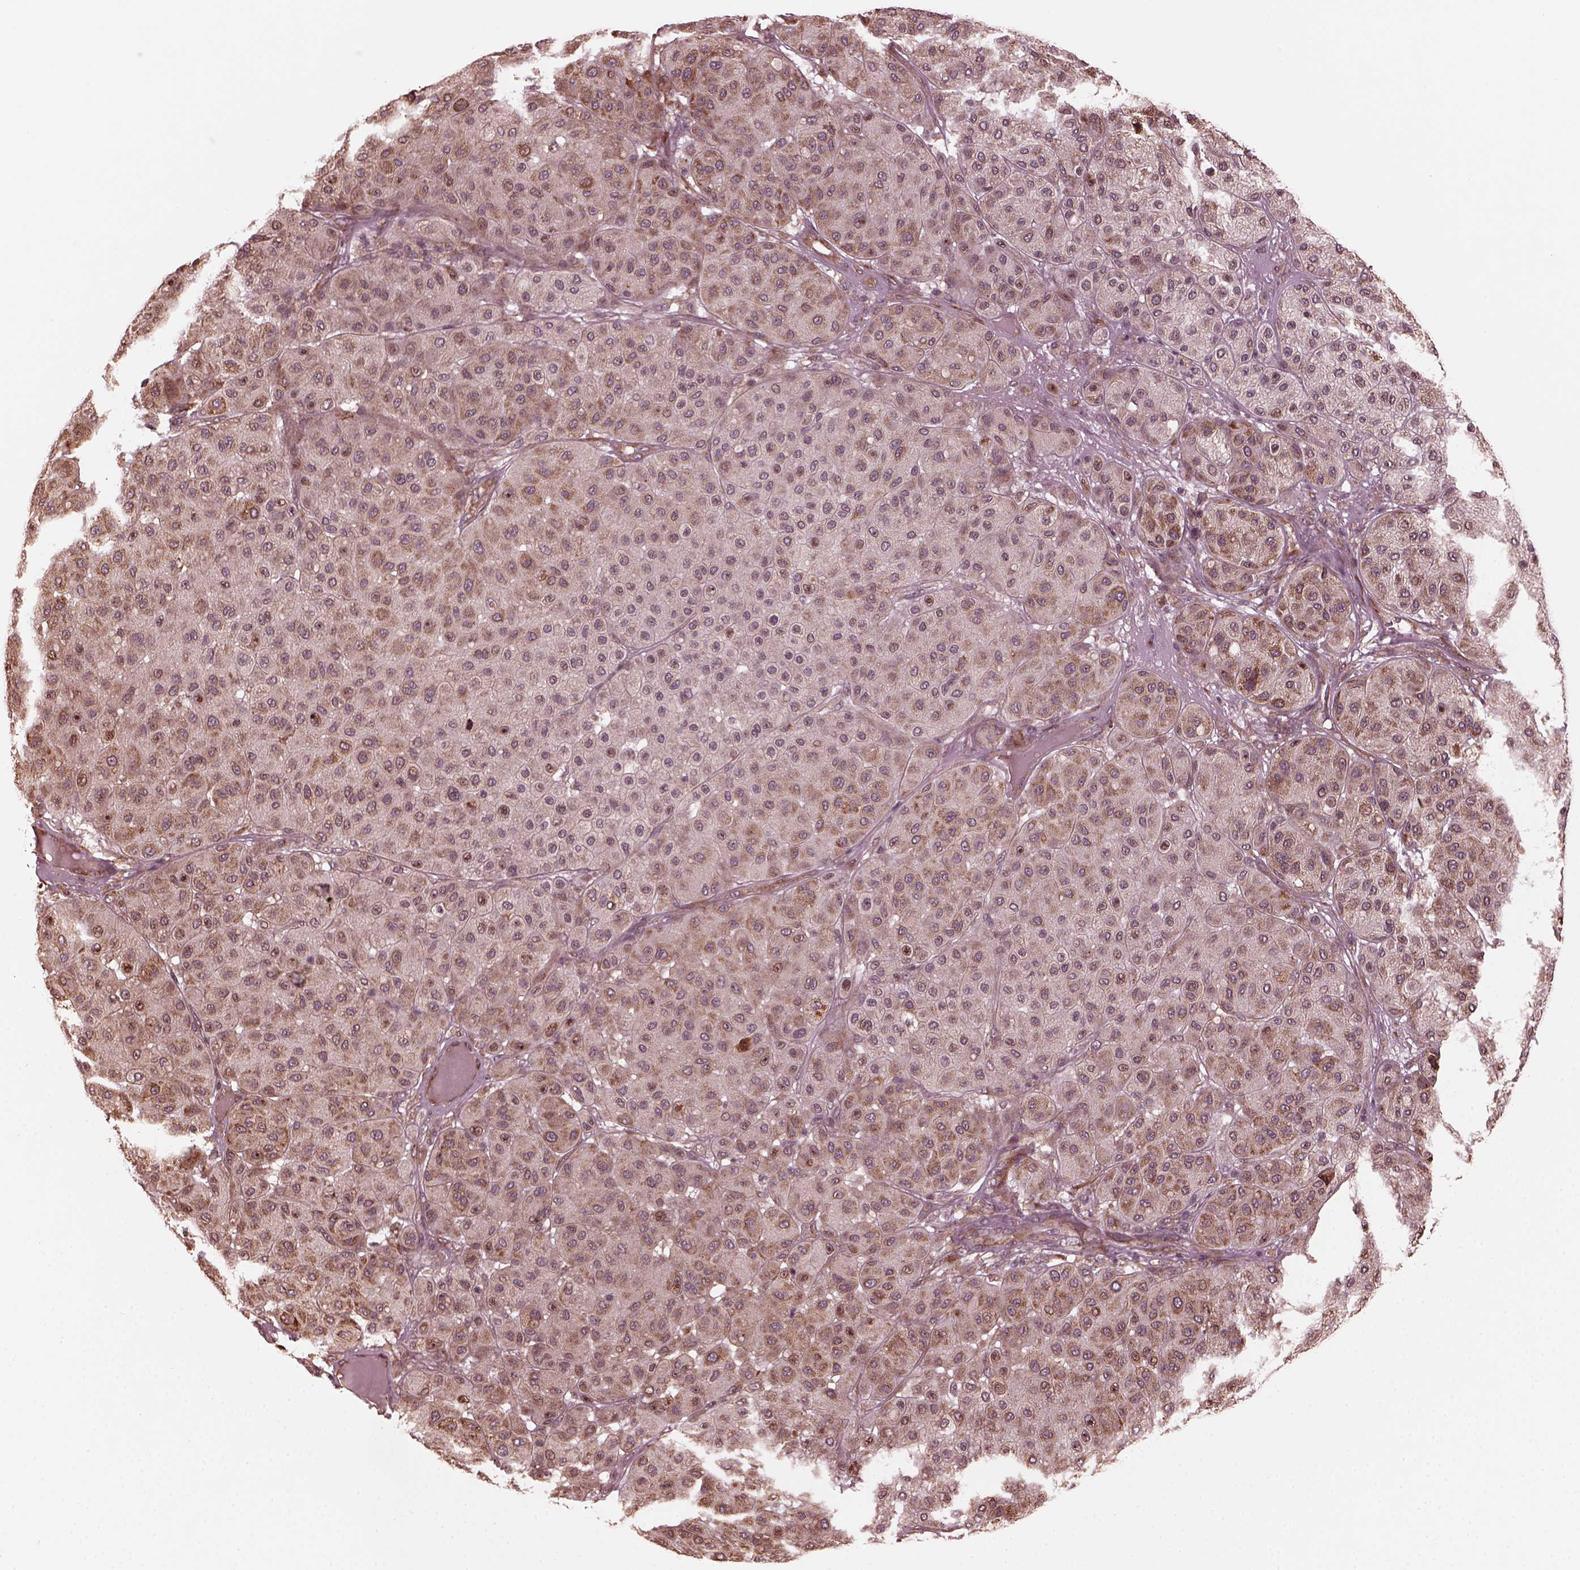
{"staining": {"intensity": "moderate", "quantity": ">75%", "location": "cytoplasmic/membranous"}, "tissue": "melanoma", "cell_type": "Tumor cells", "image_type": "cancer", "snomed": [{"axis": "morphology", "description": "Malignant melanoma, Metastatic site"}, {"axis": "topography", "description": "Smooth muscle"}], "caption": "Malignant melanoma (metastatic site) stained for a protein displays moderate cytoplasmic/membranous positivity in tumor cells.", "gene": "ZNF292", "patient": {"sex": "male", "age": 41}}